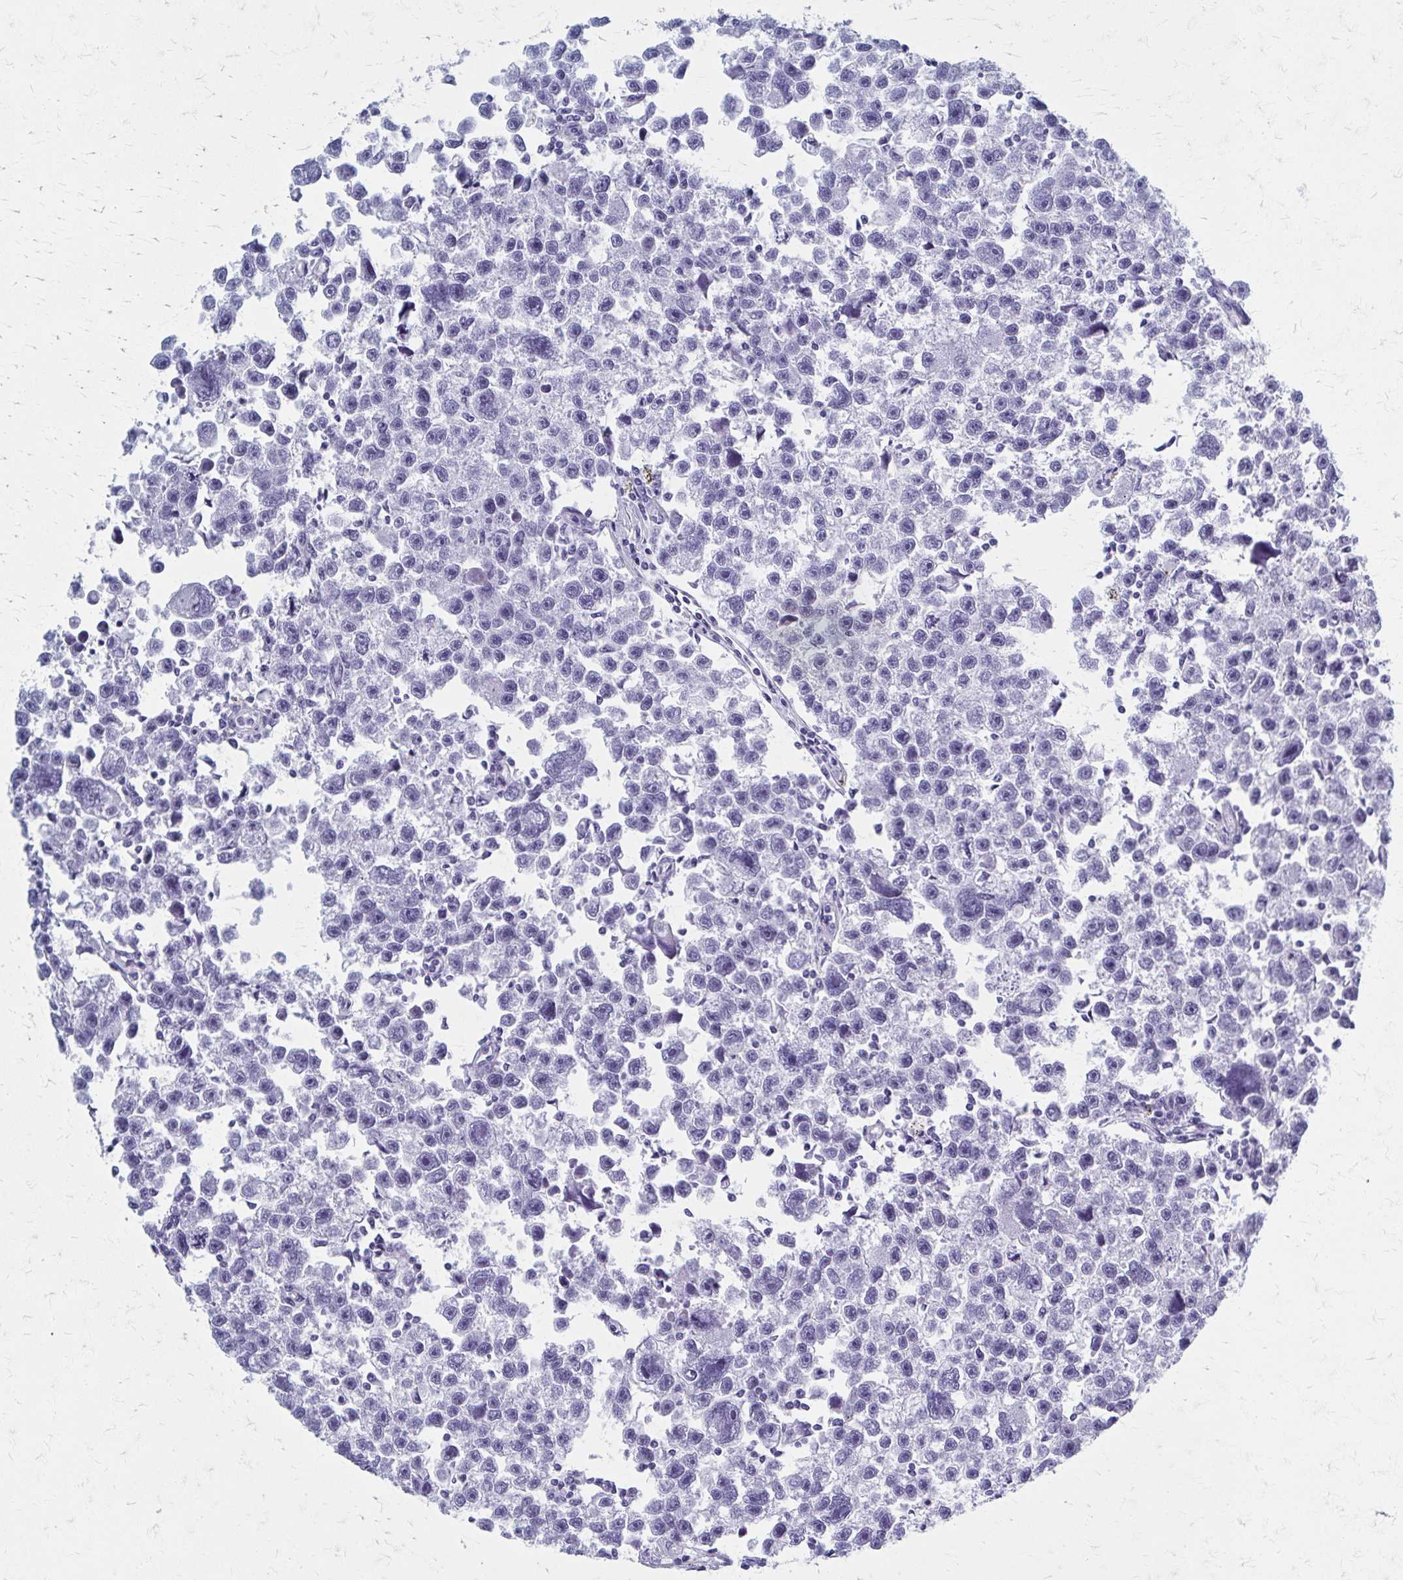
{"staining": {"intensity": "negative", "quantity": "none", "location": "none"}, "tissue": "testis cancer", "cell_type": "Tumor cells", "image_type": "cancer", "snomed": [{"axis": "morphology", "description": "Seminoma, NOS"}, {"axis": "topography", "description": "Testis"}], "caption": "Protein analysis of testis cancer displays no significant staining in tumor cells.", "gene": "CELF5", "patient": {"sex": "male", "age": 26}}